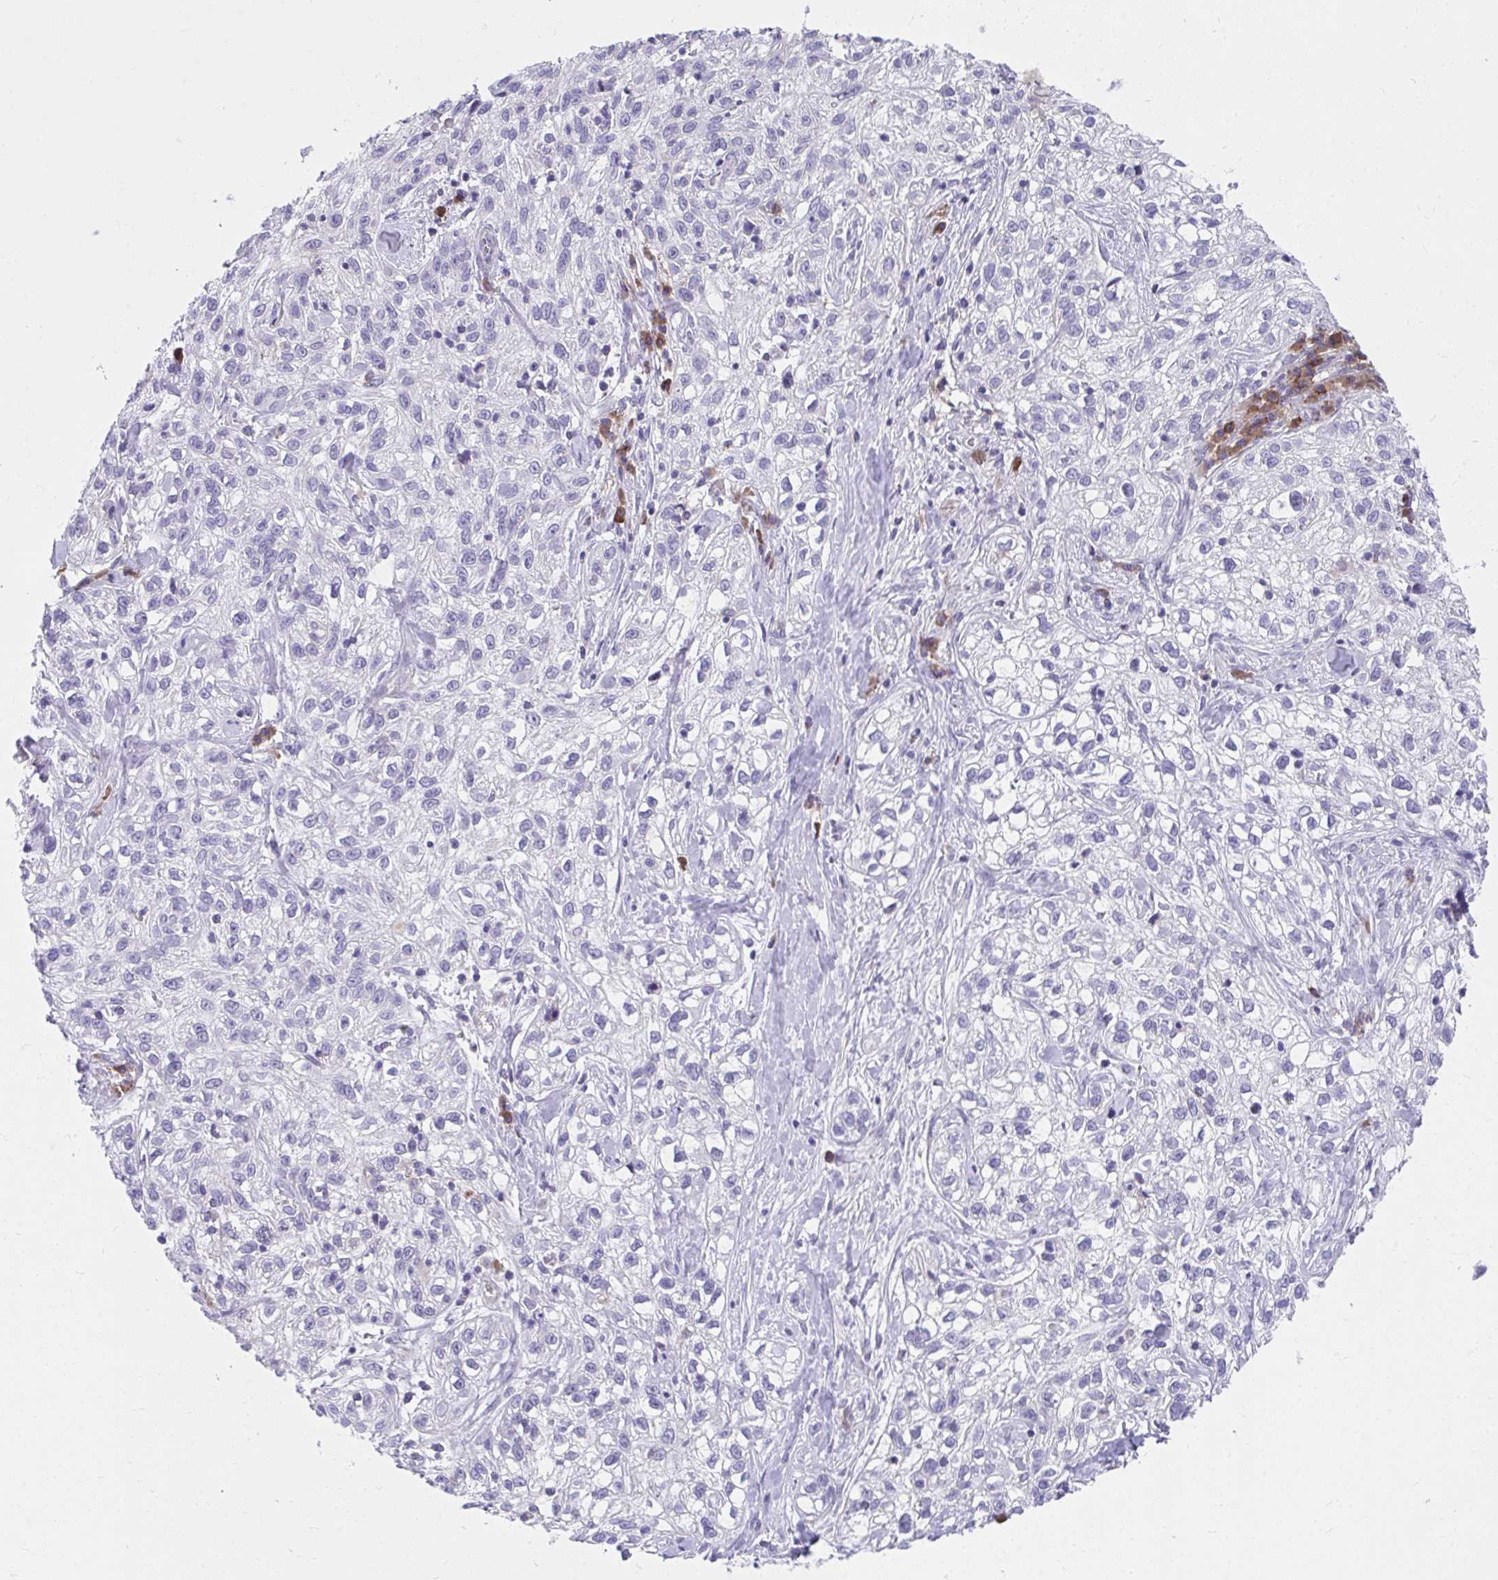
{"staining": {"intensity": "negative", "quantity": "none", "location": "none"}, "tissue": "skin cancer", "cell_type": "Tumor cells", "image_type": "cancer", "snomed": [{"axis": "morphology", "description": "Squamous cell carcinoma, NOS"}, {"axis": "topography", "description": "Skin"}], "caption": "High power microscopy histopathology image of an immunohistochemistry image of skin cancer (squamous cell carcinoma), revealing no significant positivity in tumor cells.", "gene": "SLAMF7", "patient": {"sex": "male", "age": 82}}